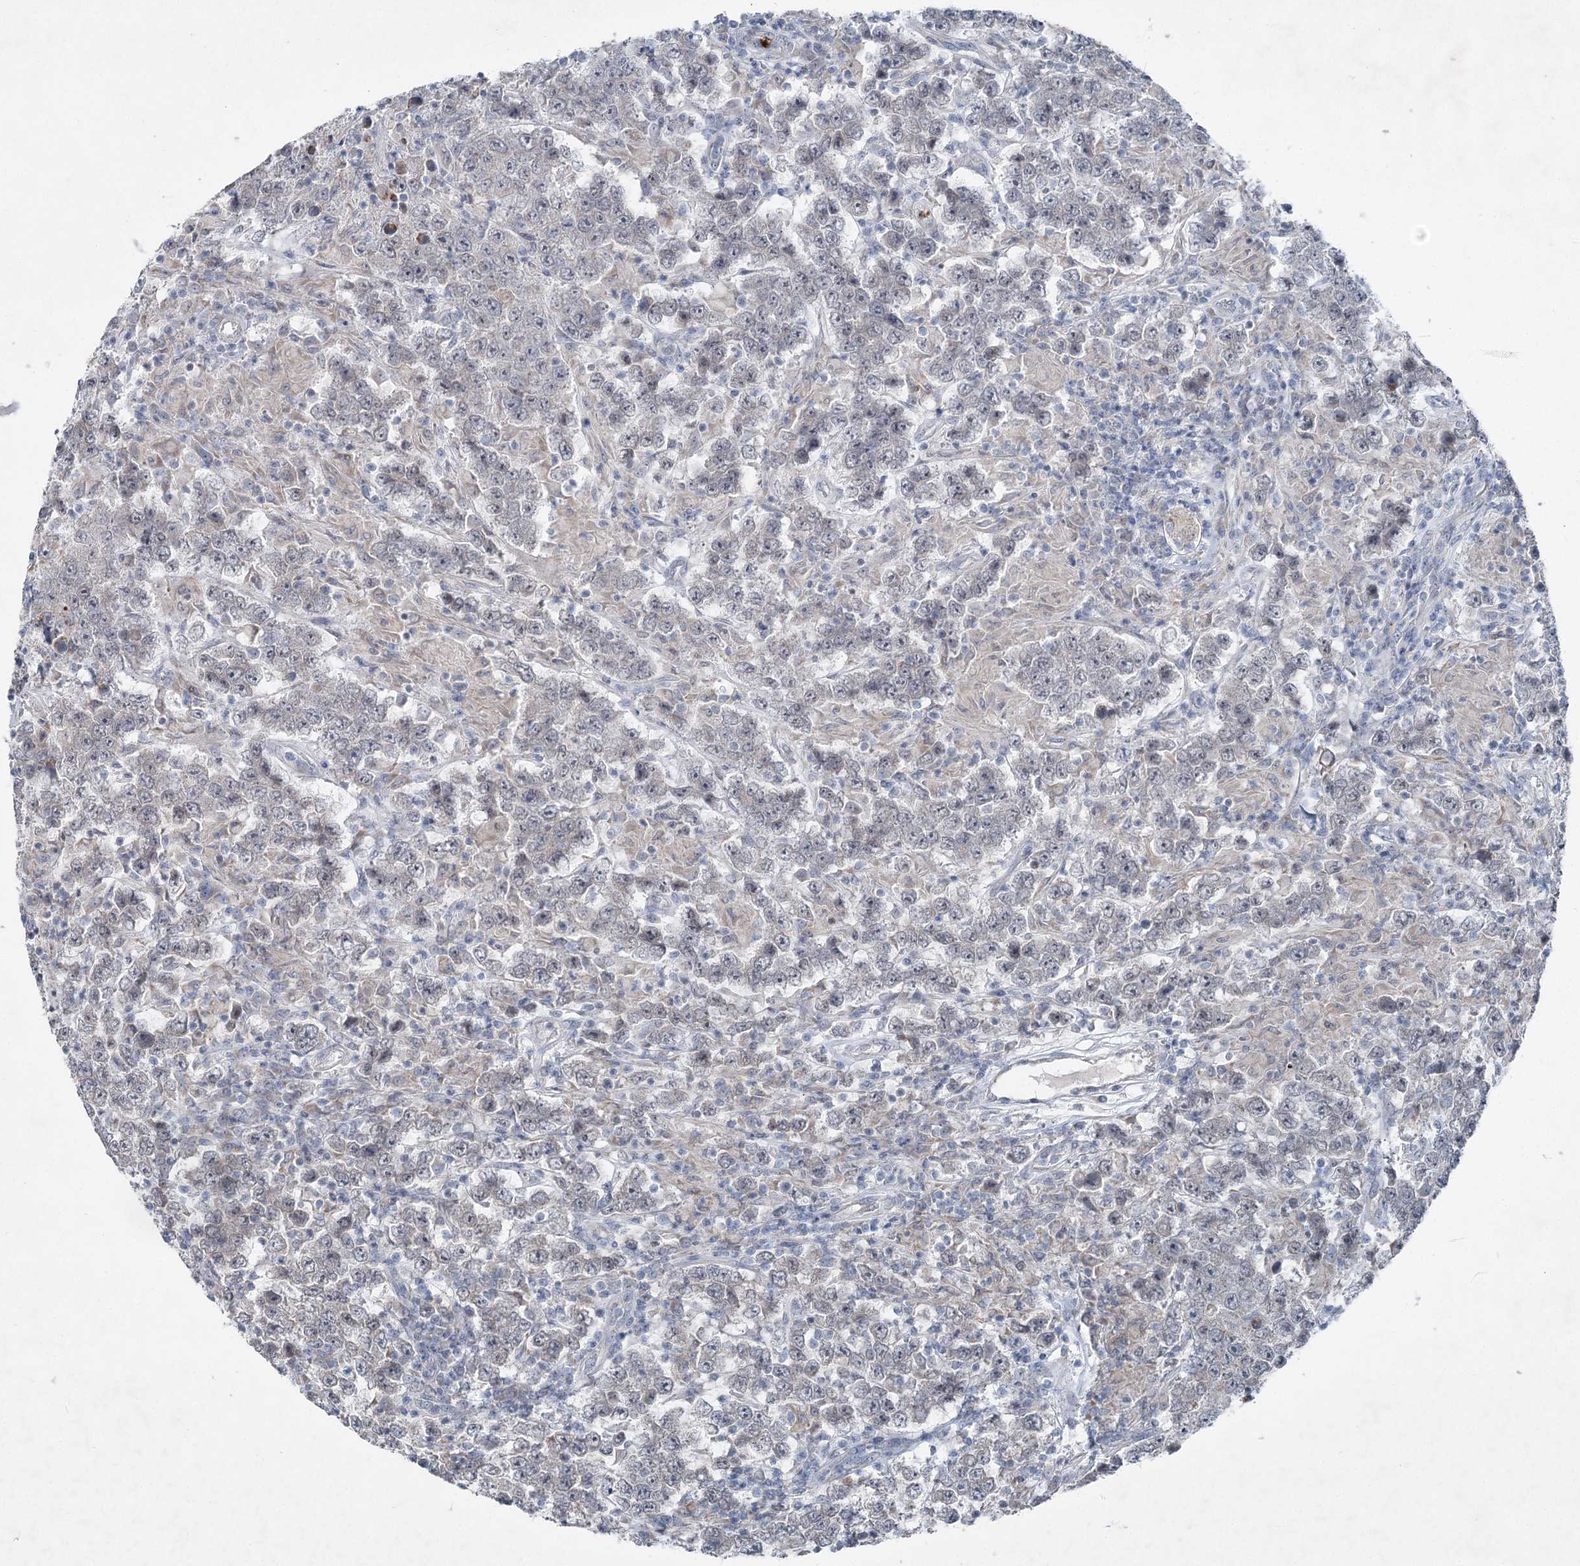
{"staining": {"intensity": "negative", "quantity": "none", "location": "none"}, "tissue": "testis cancer", "cell_type": "Tumor cells", "image_type": "cancer", "snomed": [{"axis": "morphology", "description": "Normal tissue, NOS"}, {"axis": "morphology", "description": "Urothelial carcinoma, High grade"}, {"axis": "morphology", "description": "Seminoma, NOS"}, {"axis": "morphology", "description": "Carcinoma, Embryonal, NOS"}, {"axis": "topography", "description": "Urinary bladder"}, {"axis": "topography", "description": "Testis"}], "caption": "Image shows no protein staining in tumor cells of testis cancer tissue.", "gene": "PLA2G12A", "patient": {"sex": "male", "age": 41}}